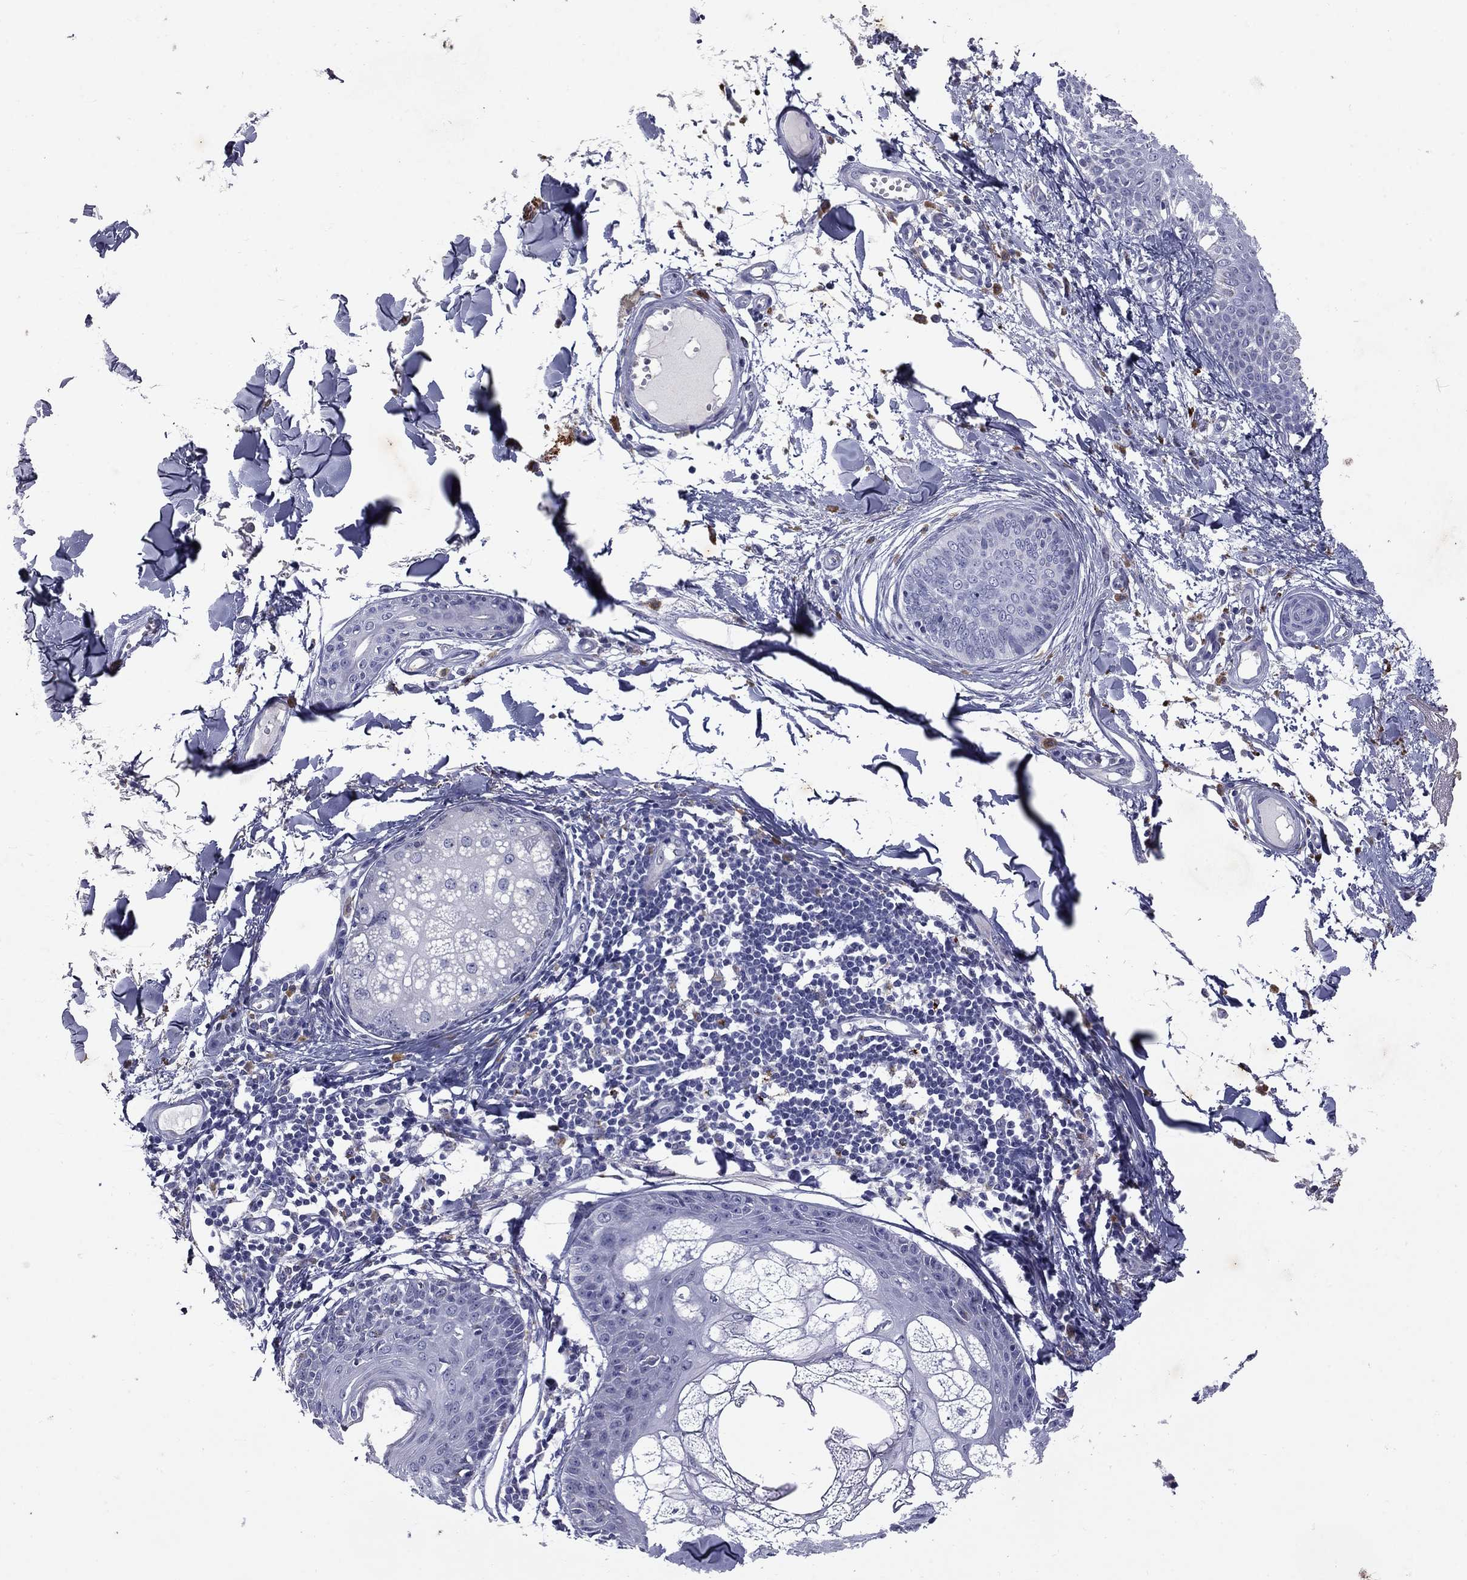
{"staining": {"intensity": "negative", "quantity": "none", "location": "none"}, "tissue": "skin", "cell_type": "Fibroblasts", "image_type": "normal", "snomed": [{"axis": "morphology", "description": "Normal tissue, NOS"}, {"axis": "topography", "description": "Skin"}], "caption": "Micrograph shows no protein staining in fibroblasts of benign skin. (DAB (3,3'-diaminobenzidine) IHC with hematoxylin counter stain).", "gene": "MADCAM1", "patient": {"sex": "male", "age": 76}}